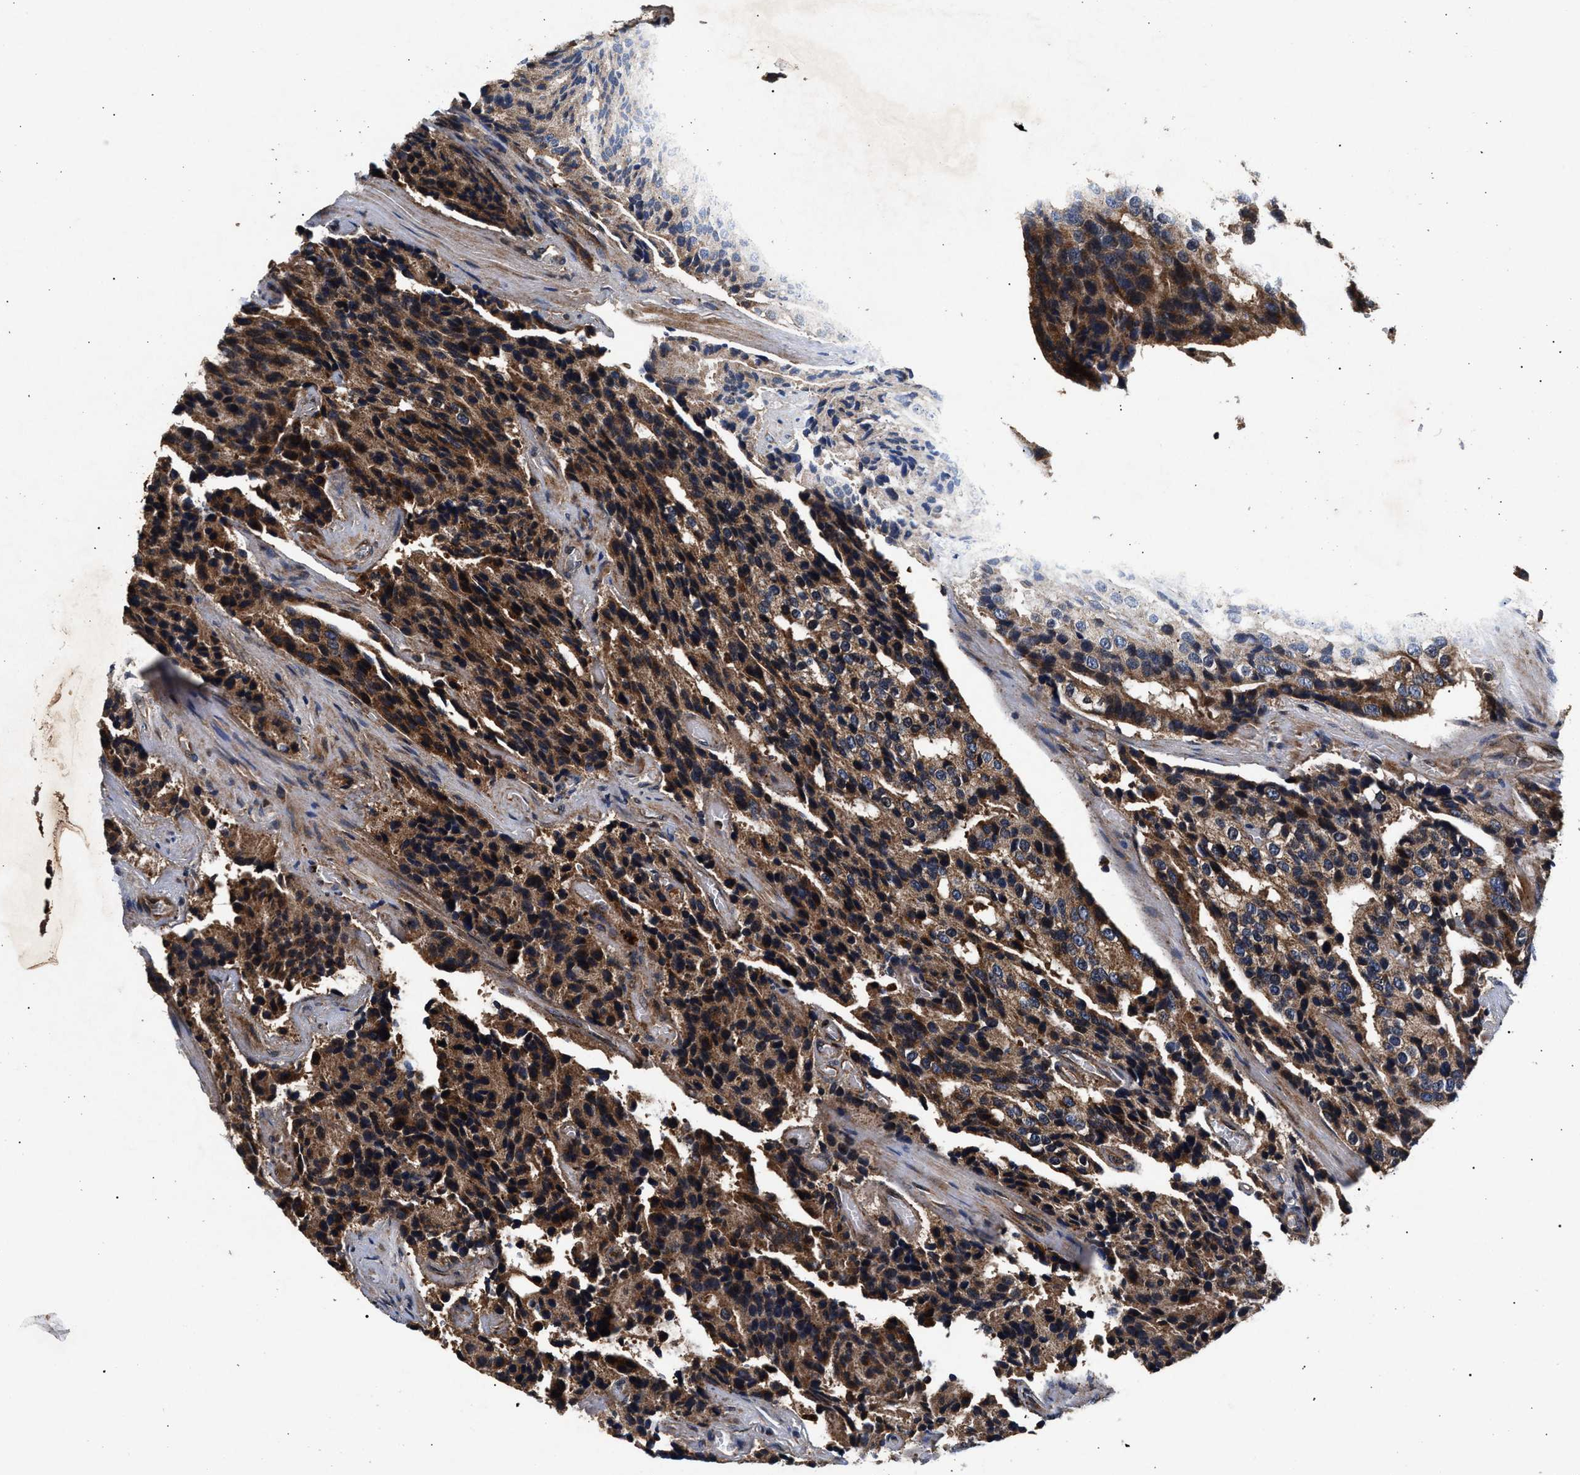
{"staining": {"intensity": "moderate", "quantity": ">75%", "location": "cytoplasmic/membranous"}, "tissue": "prostate cancer", "cell_type": "Tumor cells", "image_type": "cancer", "snomed": [{"axis": "morphology", "description": "Adenocarcinoma, High grade"}, {"axis": "topography", "description": "Prostate"}], "caption": "A micrograph of prostate cancer stained for a protein reveals moderate cytoplasmic/membranous brown staining in tumor cells.", "gene": "NFKB2", "patient": {"sex": "male", "age": 58}}